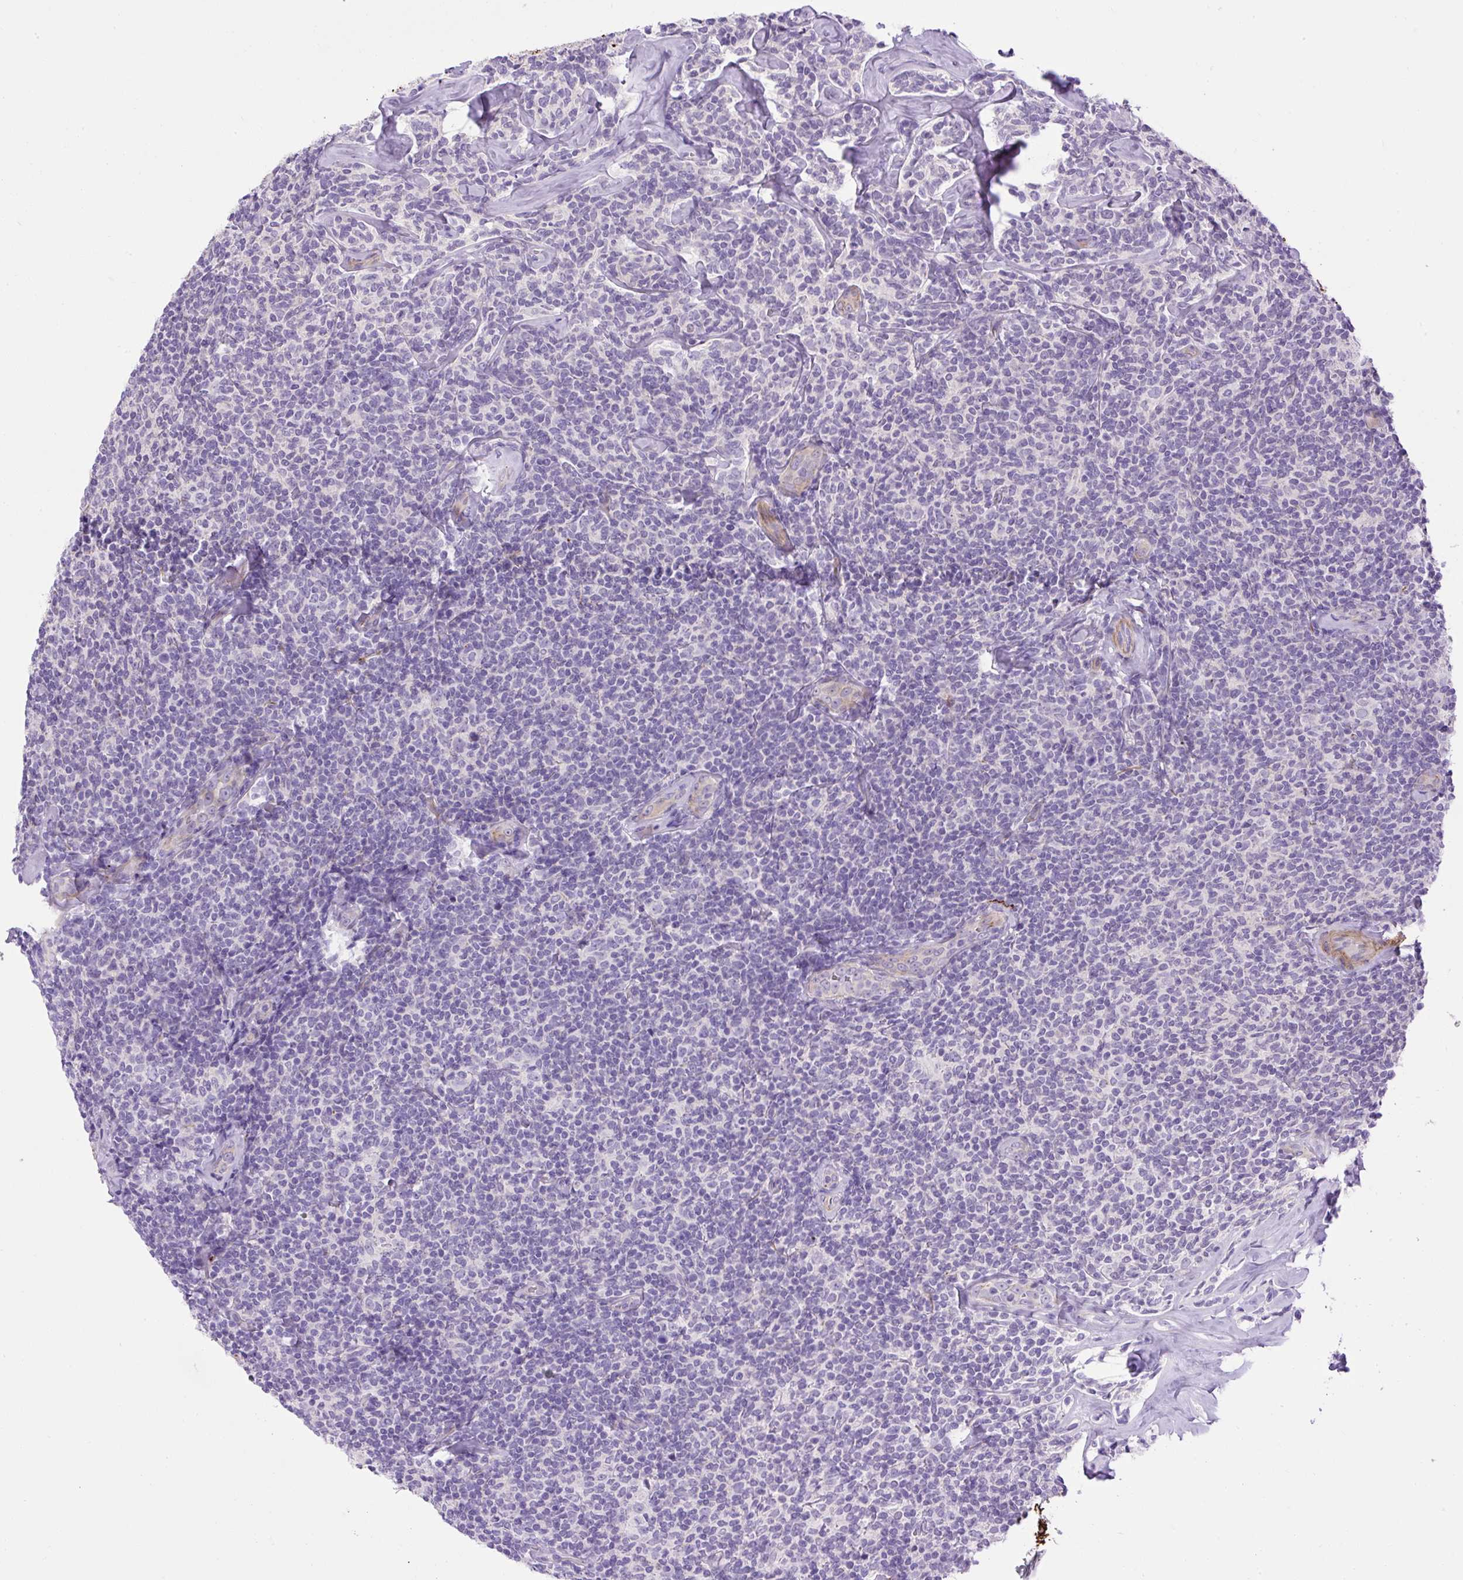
{"staining": {"intensity": "negative", "quantity": "none", "location": "none"}, "tissue": "lymphoma", "cell_type": "Tumor cells", "image_type": "cancer", "snomed": [{"axis": "morphology", "description": "Malignant lymphoma, non-Hodgkin's type, Low grade"}, {"axis": "topography", "description": "Lymph node"}], "caption": "Protein analysis of lymphoma exhibits no significant expression in tumor cells. Nuclei are stained in blue.", "gene": "VWA7", "patient": {"sex": "female", "age": 56}}